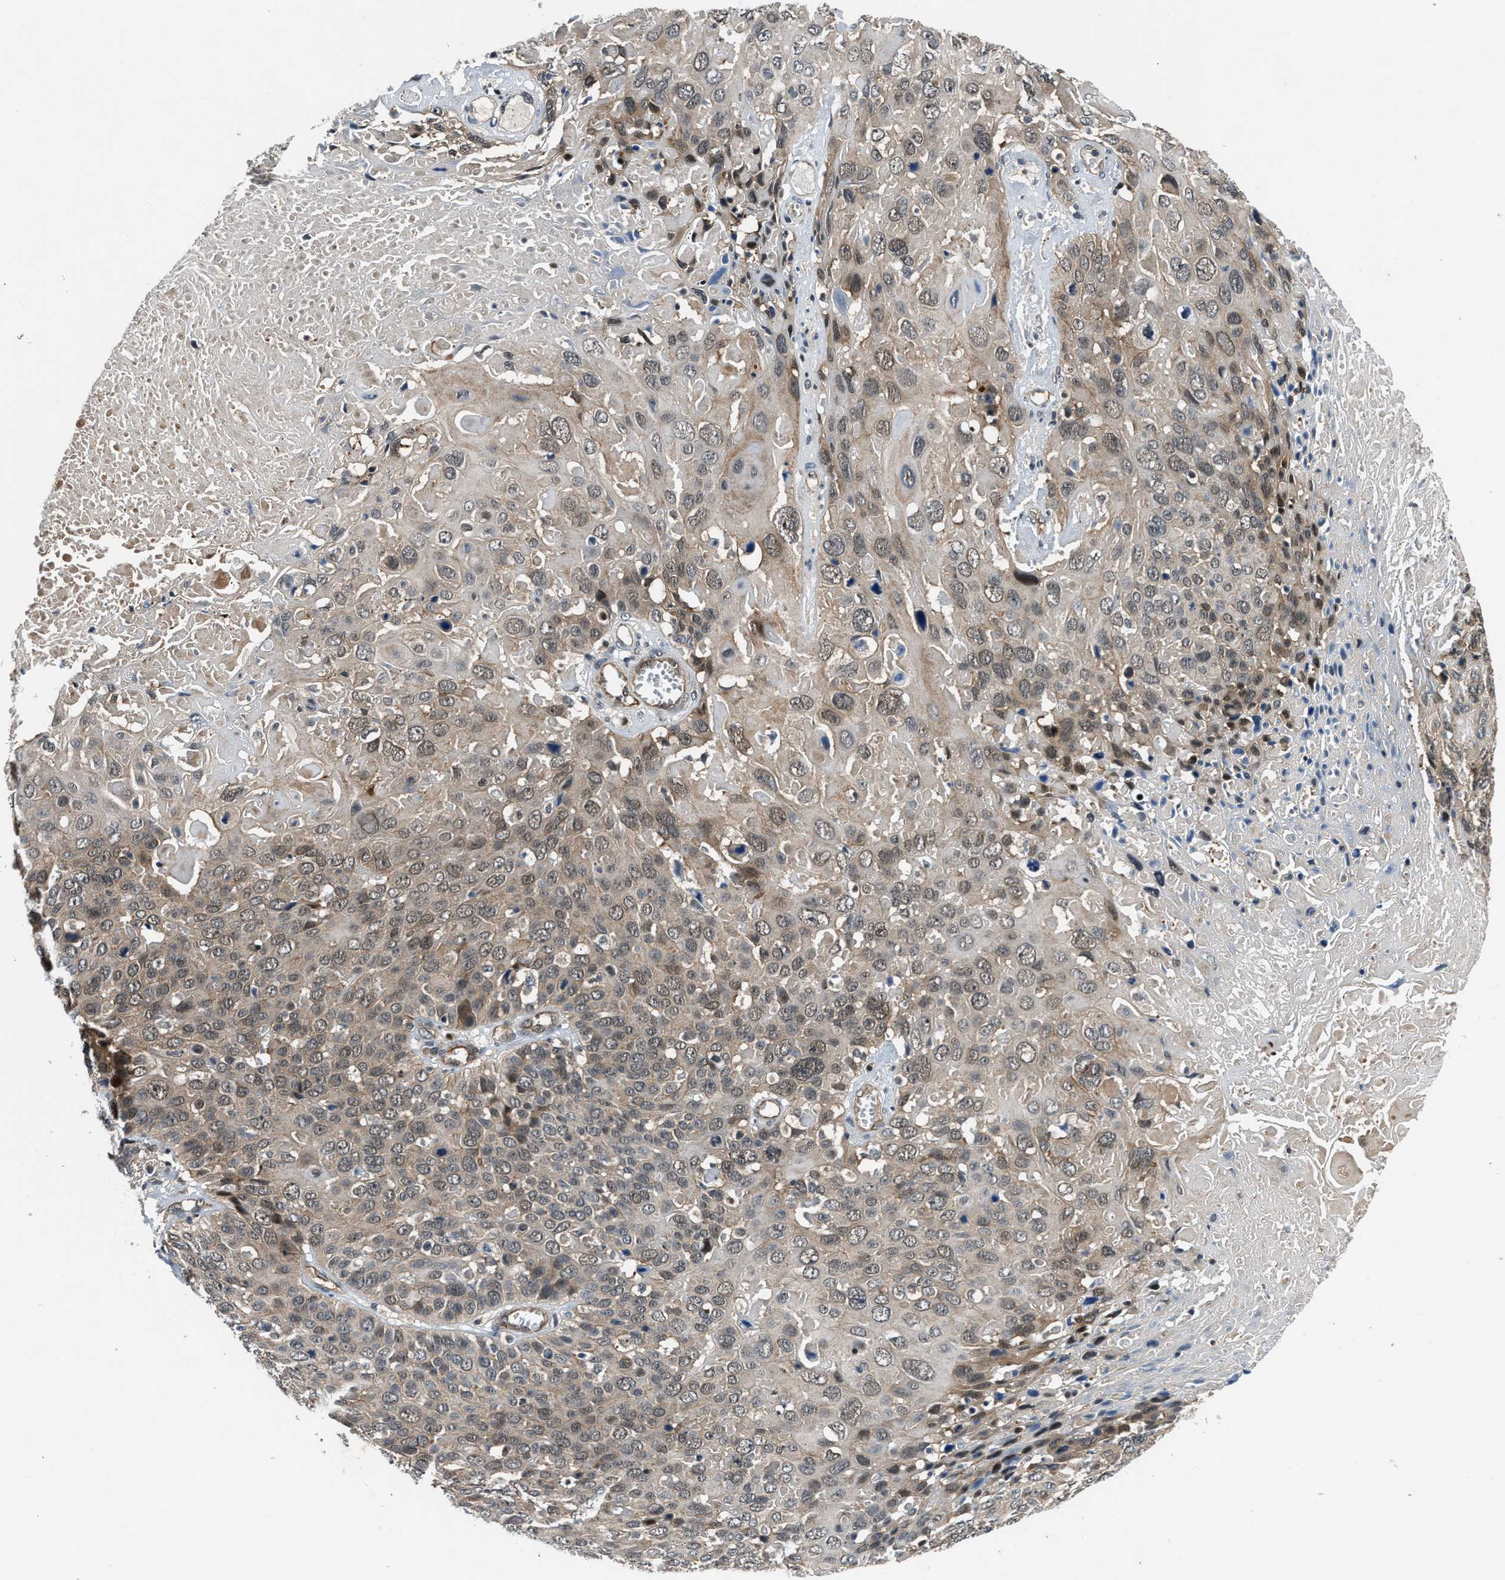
{"staining": {"intensity": "moderate", "quantity": "<25%", "location": "cytoplasmic/membranous,nuclear"}, "tissue": "cervical cancer", "cell_type": "Tumor cells", "image_type": "cancer", "snomed": [{"axis": "morphology", "description": "Squamous cell carcinoma, NOS"}, {"axis": "topography", "description": "Cervix"}], "caption": "A high-resolution micrograph shows immunohistochemistry staining of cervical cancer, which shows moderate cytoplasmic/membranous and nuclear expression in about <25% of tumor cells.", "gene": "COPS2", "patient": {"sex": "female", "age": 74}}